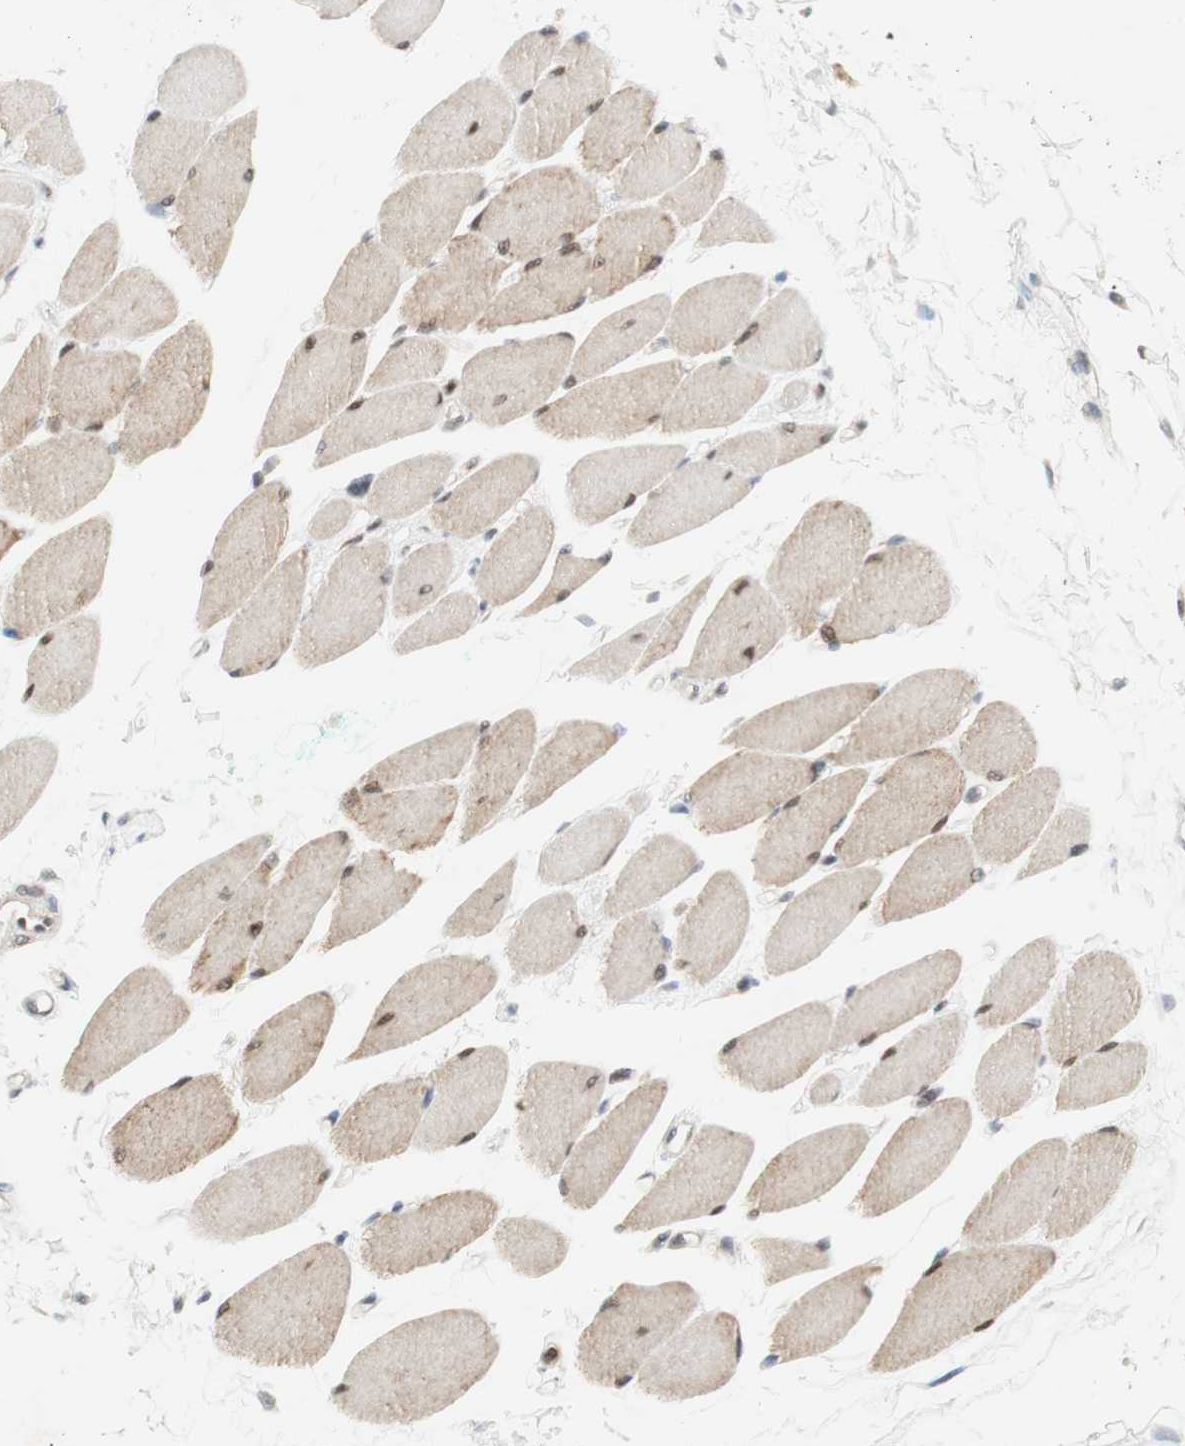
{"staining": {"intensity": "moderate", "quantity": ">75%", "location": "cytoplasmic/membranous,nuclear"}, "tissue": "skeletal muscle", "cell_type": "Myocytes", "image_type": "normal", "snomed": [{"axis": "morphology", "description": "Normal tissue, NOS"}, {"axis": "topography", "description": "Skeletal muscle"}, {"axis": "topography", "description": "Oral tissue"}, {"axis": "topography", "description": "Peripheral nerve tissue"}], "caption": "Protein staining of normal skeletal muscle demonstrates moderate cytoplasmic/membranous,nuclear positivity in approximately >75% of myocytes. (DAB IHC, brown staining for protein, blue staining for nuclei).", "gene": "DNMT3A", "patient": {"sex": "female", "age": 84}}